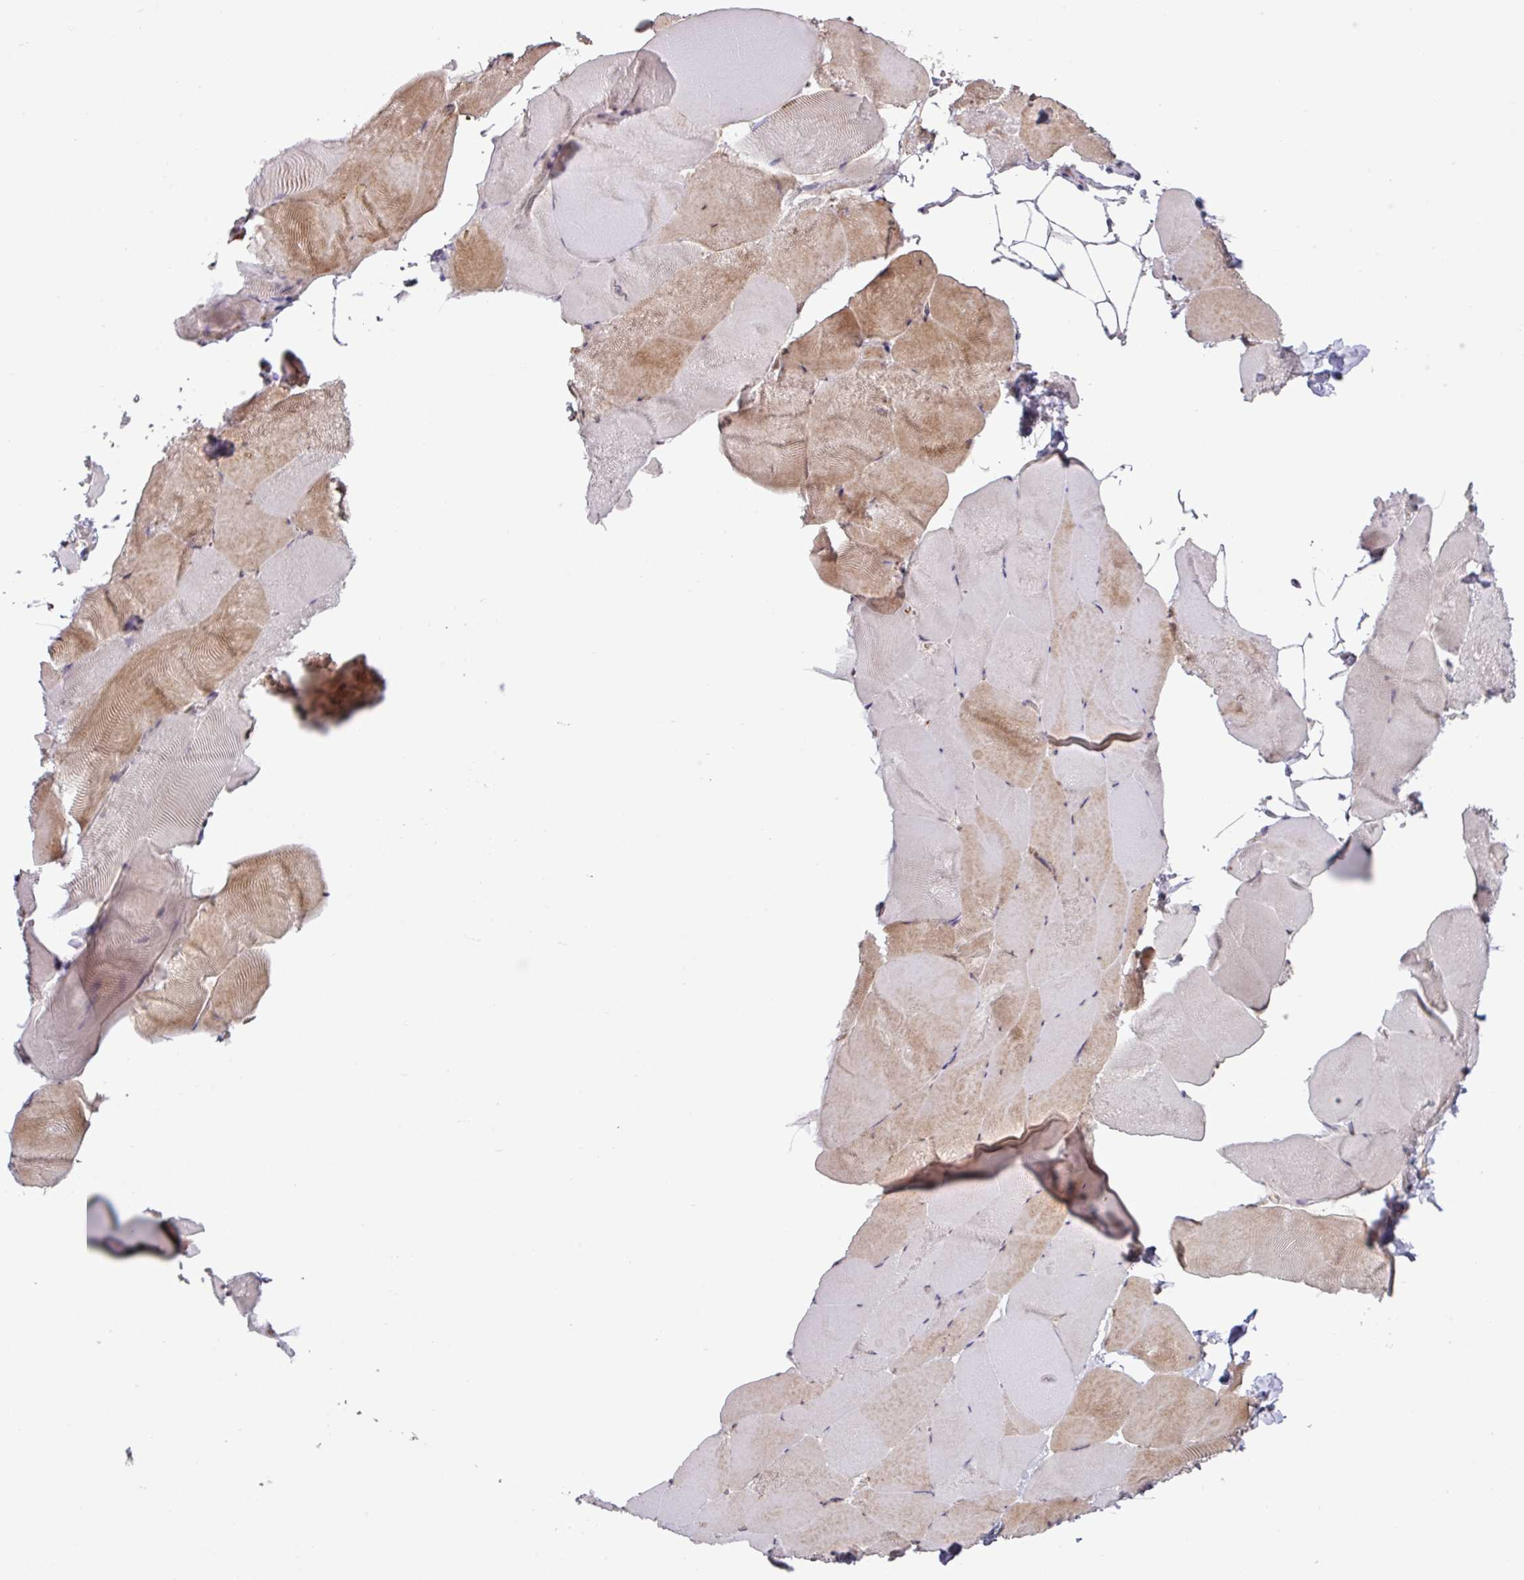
{"staining": {"intensity": "weak", "quantity": "25%-75%", "location": "cytoplasmic/membranous"}, "tissue": "skeletal muscle", "cell_type": "Myocytes", "image_type": "normal", "snomed": [{"axis": "morphology", "description": "Normal tissue, NOS"}, {"axis": "topography", "description": "Skeletal muscle"}], "caption": "Immunohistochemical staining of benign skeletal muscle reveals weak cytoplasmic/membranous protein expression in about 25%-75% of myocytes.", "gene": "SLC5A10", "patient": {"sex": "female", "age": 64}}